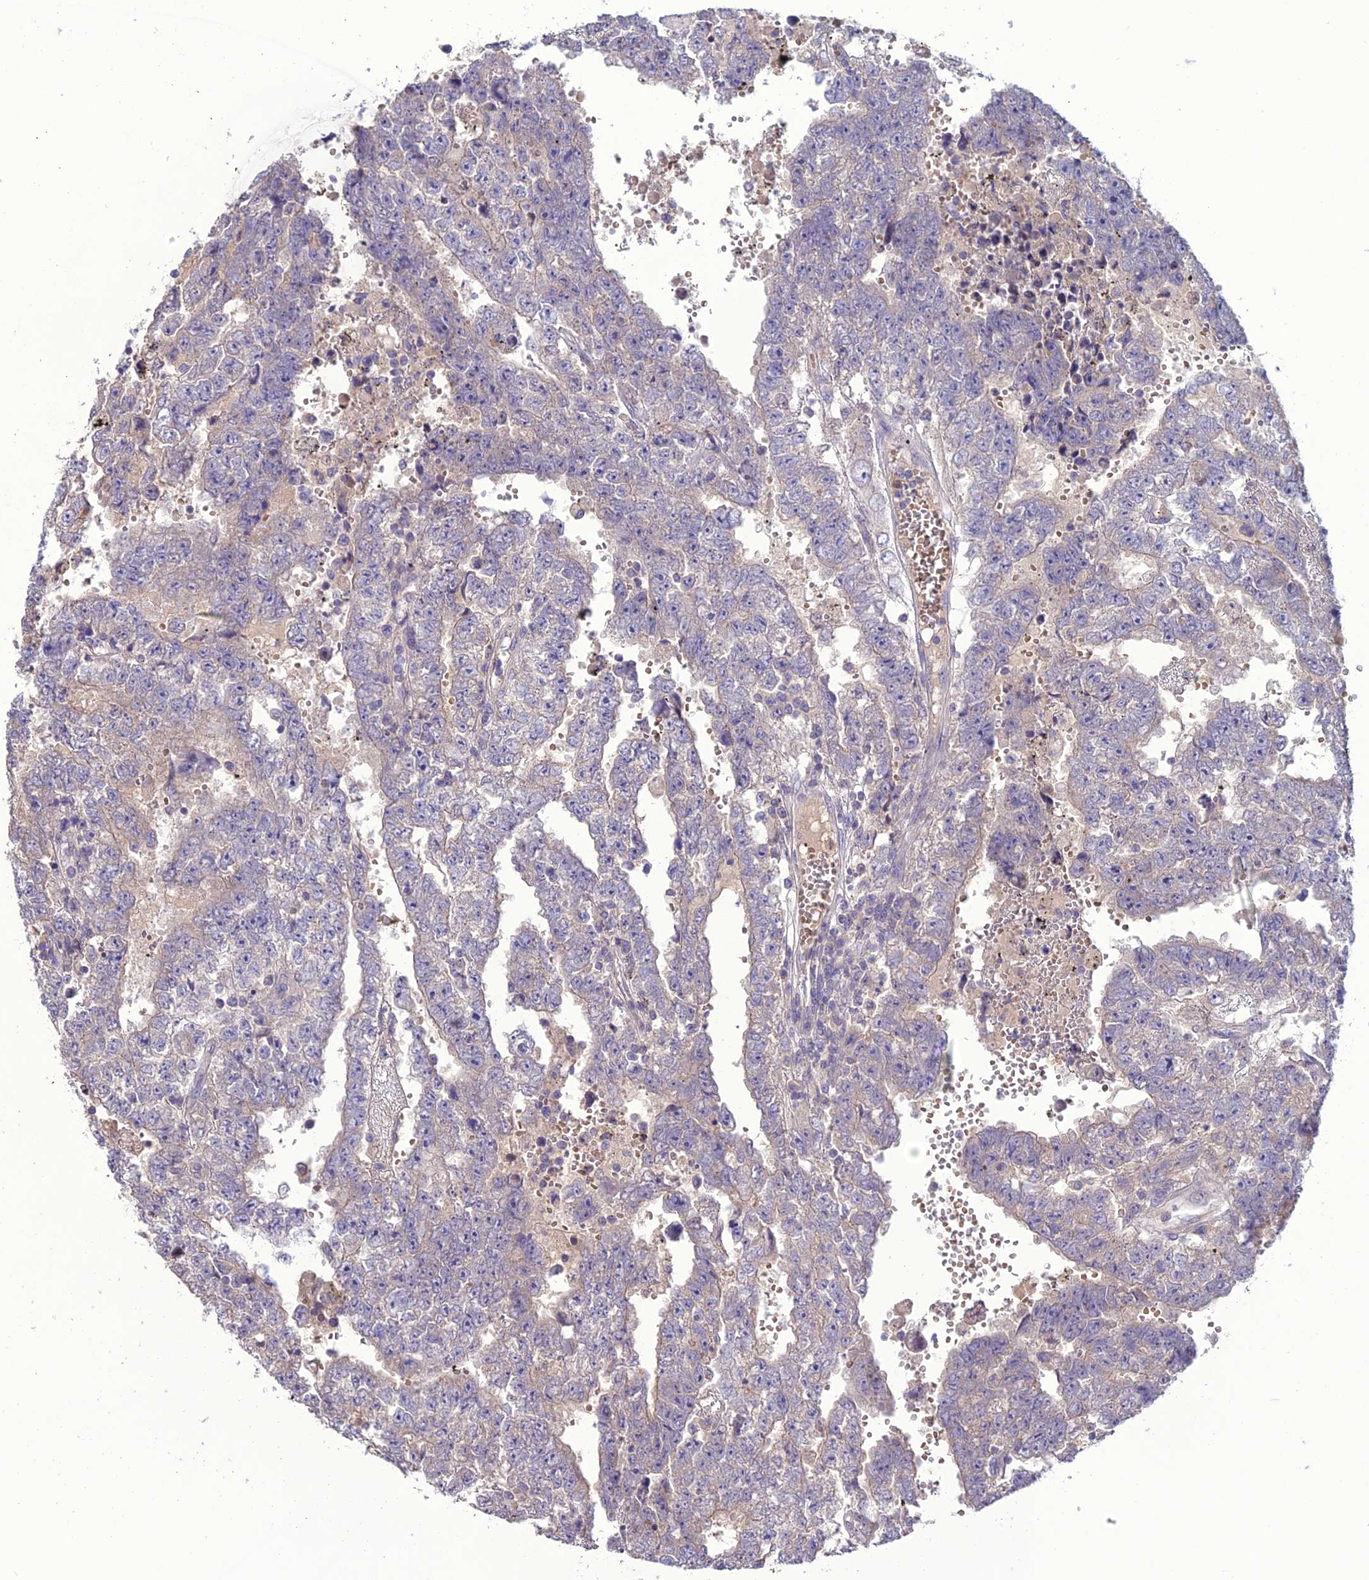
{"staining": {"intensity": "negative", "quantity": "none", "location": "none"}, "tissue": "testis cancer", "cell_type": "Tumor cells", "image_type": "cancer", "snomed": [{"axis": "morphology", "description": "Carcinoma, Embryonal, NOS"}, {"axis": "topography", "description": "Testis"}], "caption": "Immunohistochemistry (IHC) histopathology image of testis cancer stained for a protein (brown), which exhibits no positivity in tumor cells.", "gene": "C2orf76", "patient": {"sex": "male", "age": 25}}